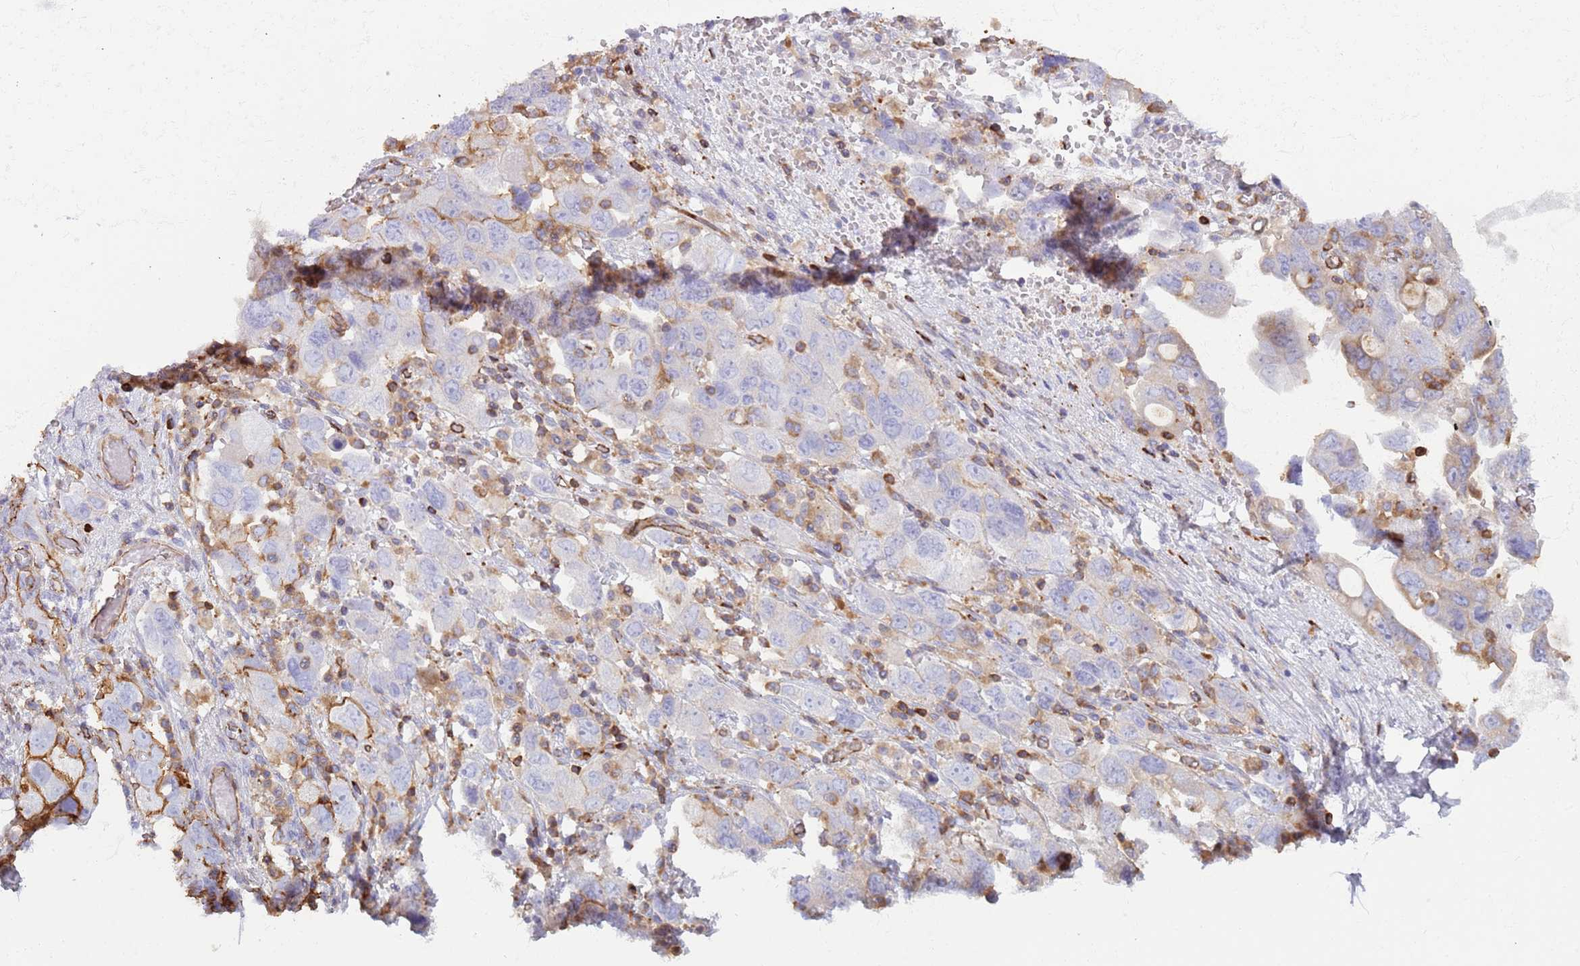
{"staining": {"intensity": "moderate", "quantity": "<25%", "location": "cytoplasmic/membranous"}, "tissue": "ovarian cancer", "cell_type": "Tumor cells", "image_type": "cancer", "snomed": [{"axis": "morphology", "description": "Carcinoma, NOS"}, {"axis": "morphology", "description": "Cystadenocarcinoma, serous, NOS"}, {"axis": "topography", "description": "Ovary"}], "caption": "Tumor cells show moderate cytoplasmic/membranous expression in approximately <25% of cells in ovarian serous cystadenocarcinoma.", "gene": "KBTBD7", "patient": {"sex": "female", "age": 69}}